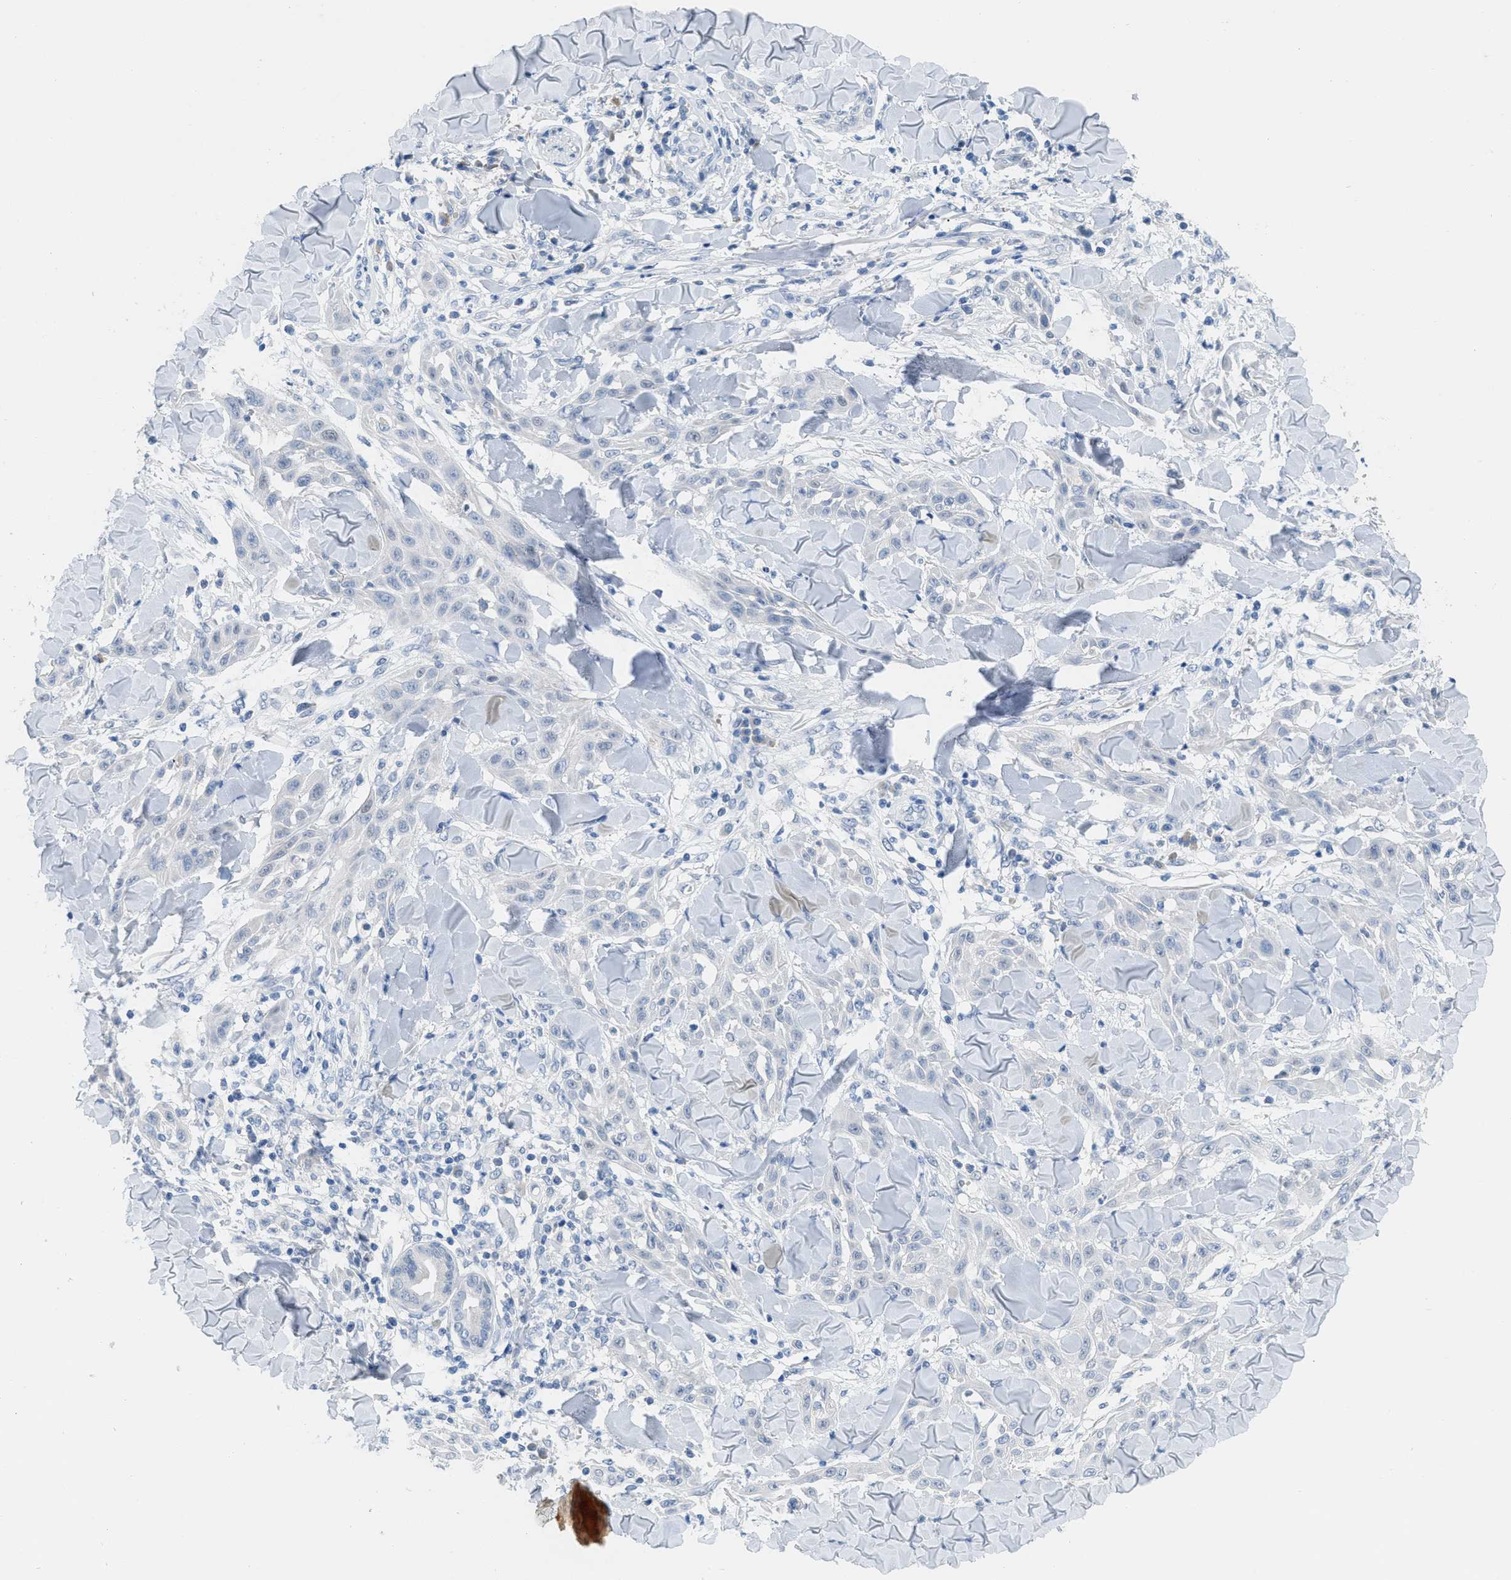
{"staining": {"intensity": "negative", "quantity": "none", "location": "none"}, "tissue": "skin cancer", "cell_type": "Tumor cells", "image_type": "cancer", "snomed": [{"axis": "morphology", "description": "Squamous cell carcinoma, NOS"}, {"axis": "topography", "description": "Skin"}], "caption": "There is no significant positivity in tumor cells of skin squamous cell carcinoma.", "gene": "HSF2", "patient": {"sex": "male", "age": 24}}